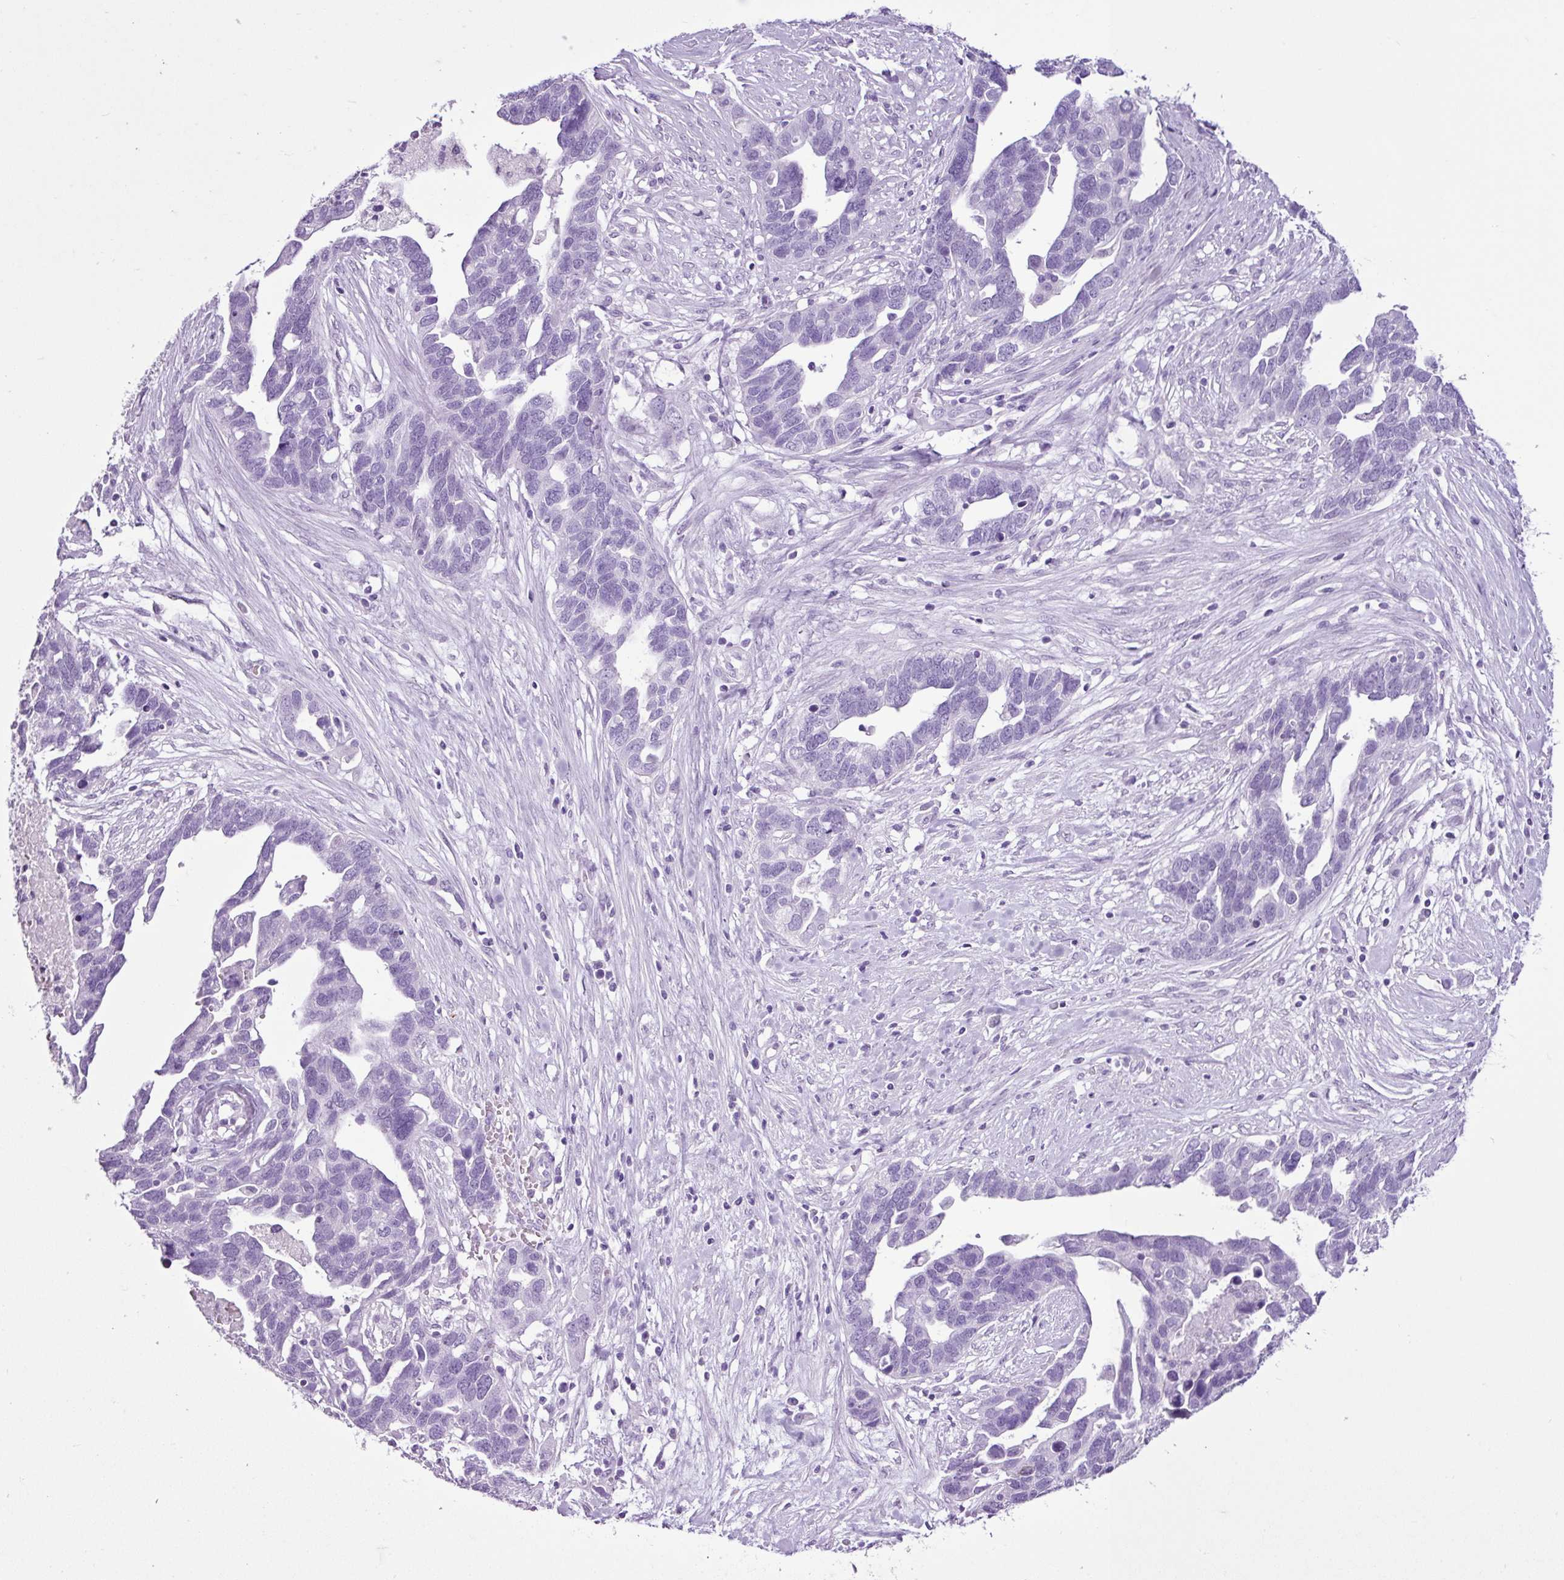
{"staining": {"intensity": "moderate", "quantity": "<25%", "location": "nuclear"}, "tissue": "ovarian cancer", "cell_type": "Tumor cells", "image_type": "cancer", "snomed": [{"axis": "morphology", "description": "Cystadenocarcinoma, serous, NOS"}, {"axis": "topography", "description": "Ovary"}], "caption": "The histopathology image exhibits immunohistochemical staining of ovarian cancer. There is moderate nuclear expression is identified in about <25% of tumor cells.", "gene": "PGR", "patient": {"sex": "female", "age": 54}}